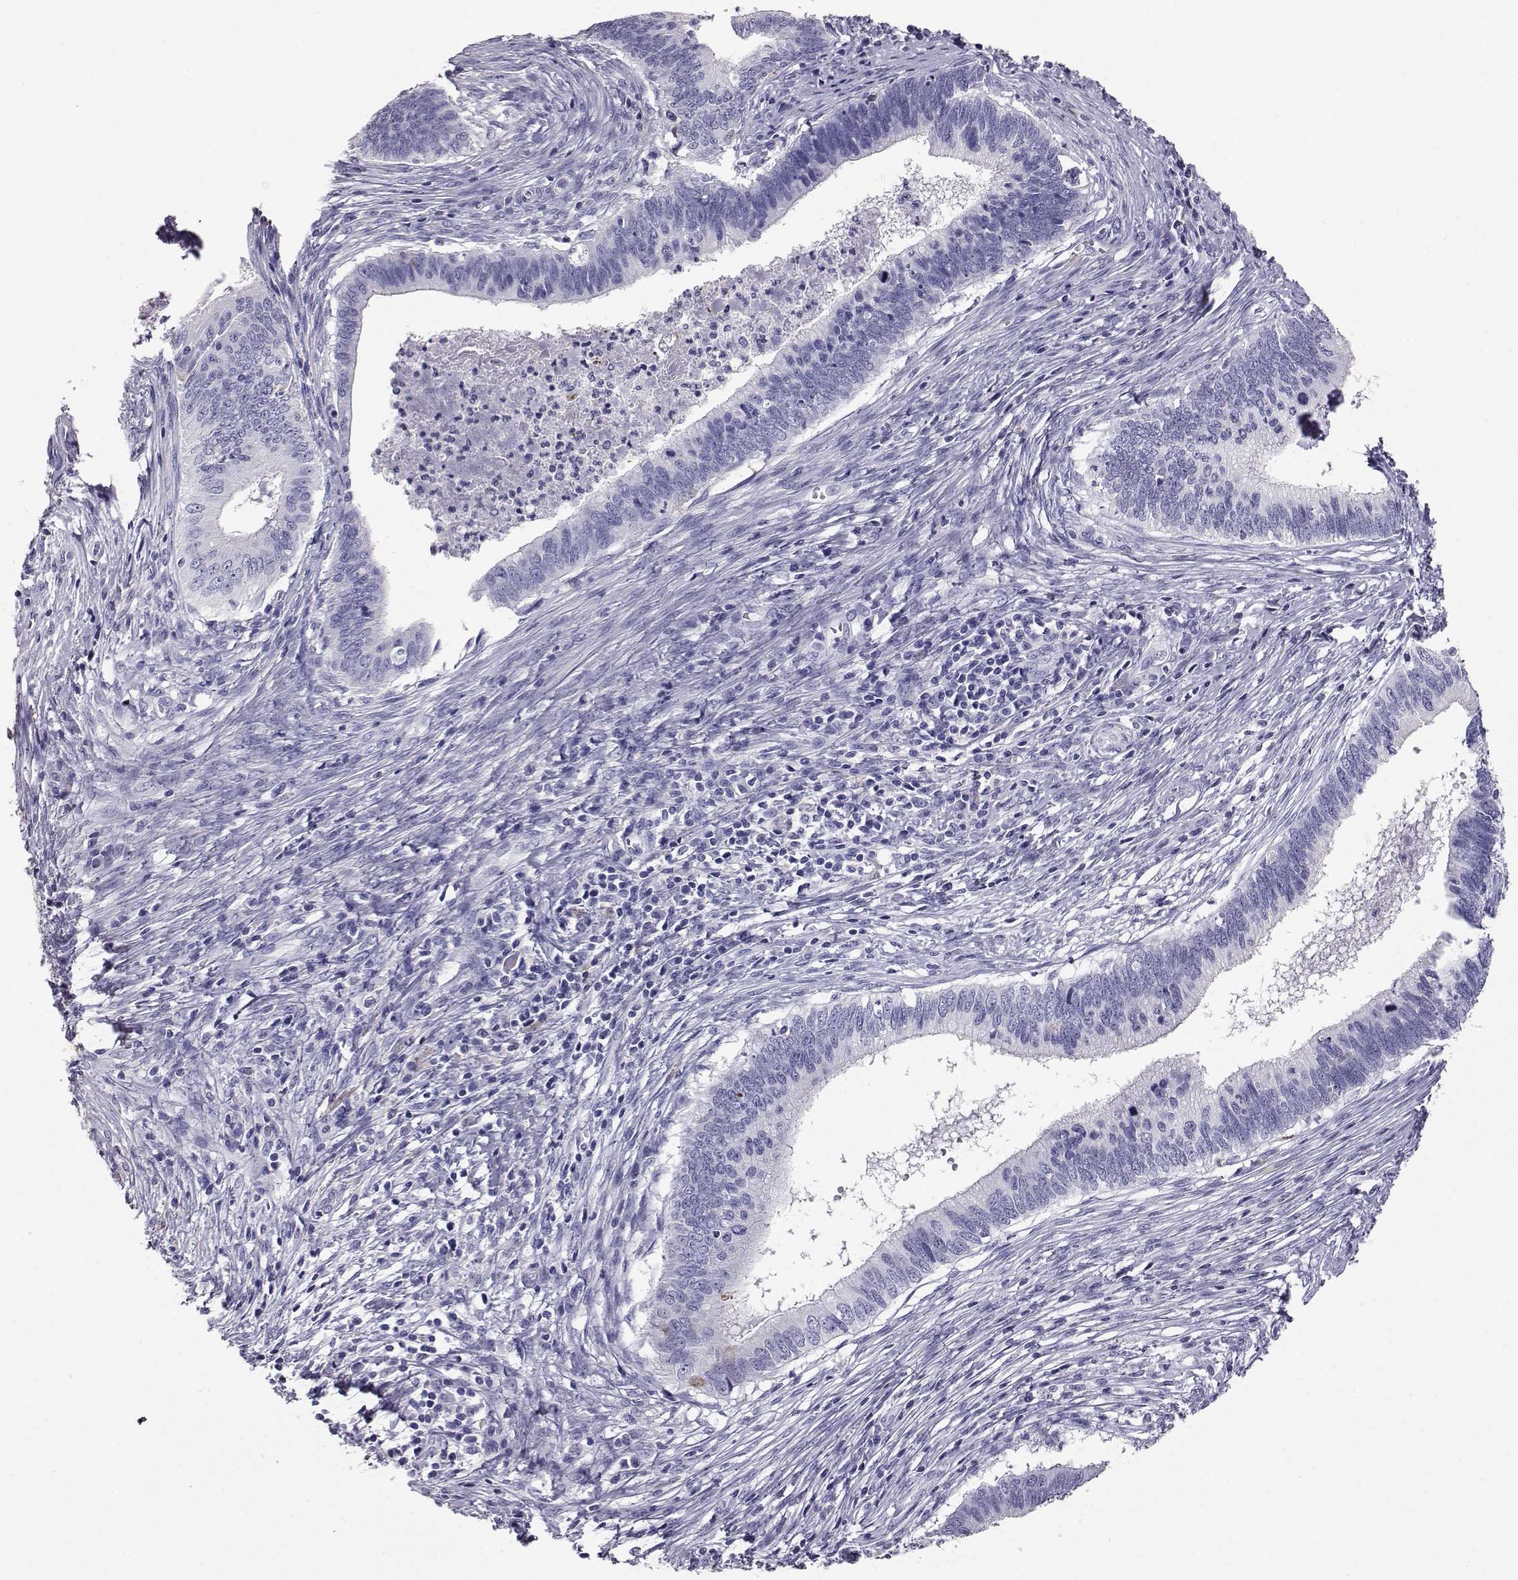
{"staining": {"intensity": "negative", "quantity": "none", "location": "none"}, "tissue": "cervical cancer", "cell_type": "Tumor cells", "image_type": "cancer", "snomed": [{"axis": "morphology", "description": "Adenocarcinoma, NOS"}, {"axis": "topography", "description": "Cervix"}], "caption": "Tumor cells are negative for brown protein staining in cervical cancer.", "gene": "AKR1B1", "patient": {"sex": "female", "age": 42}}